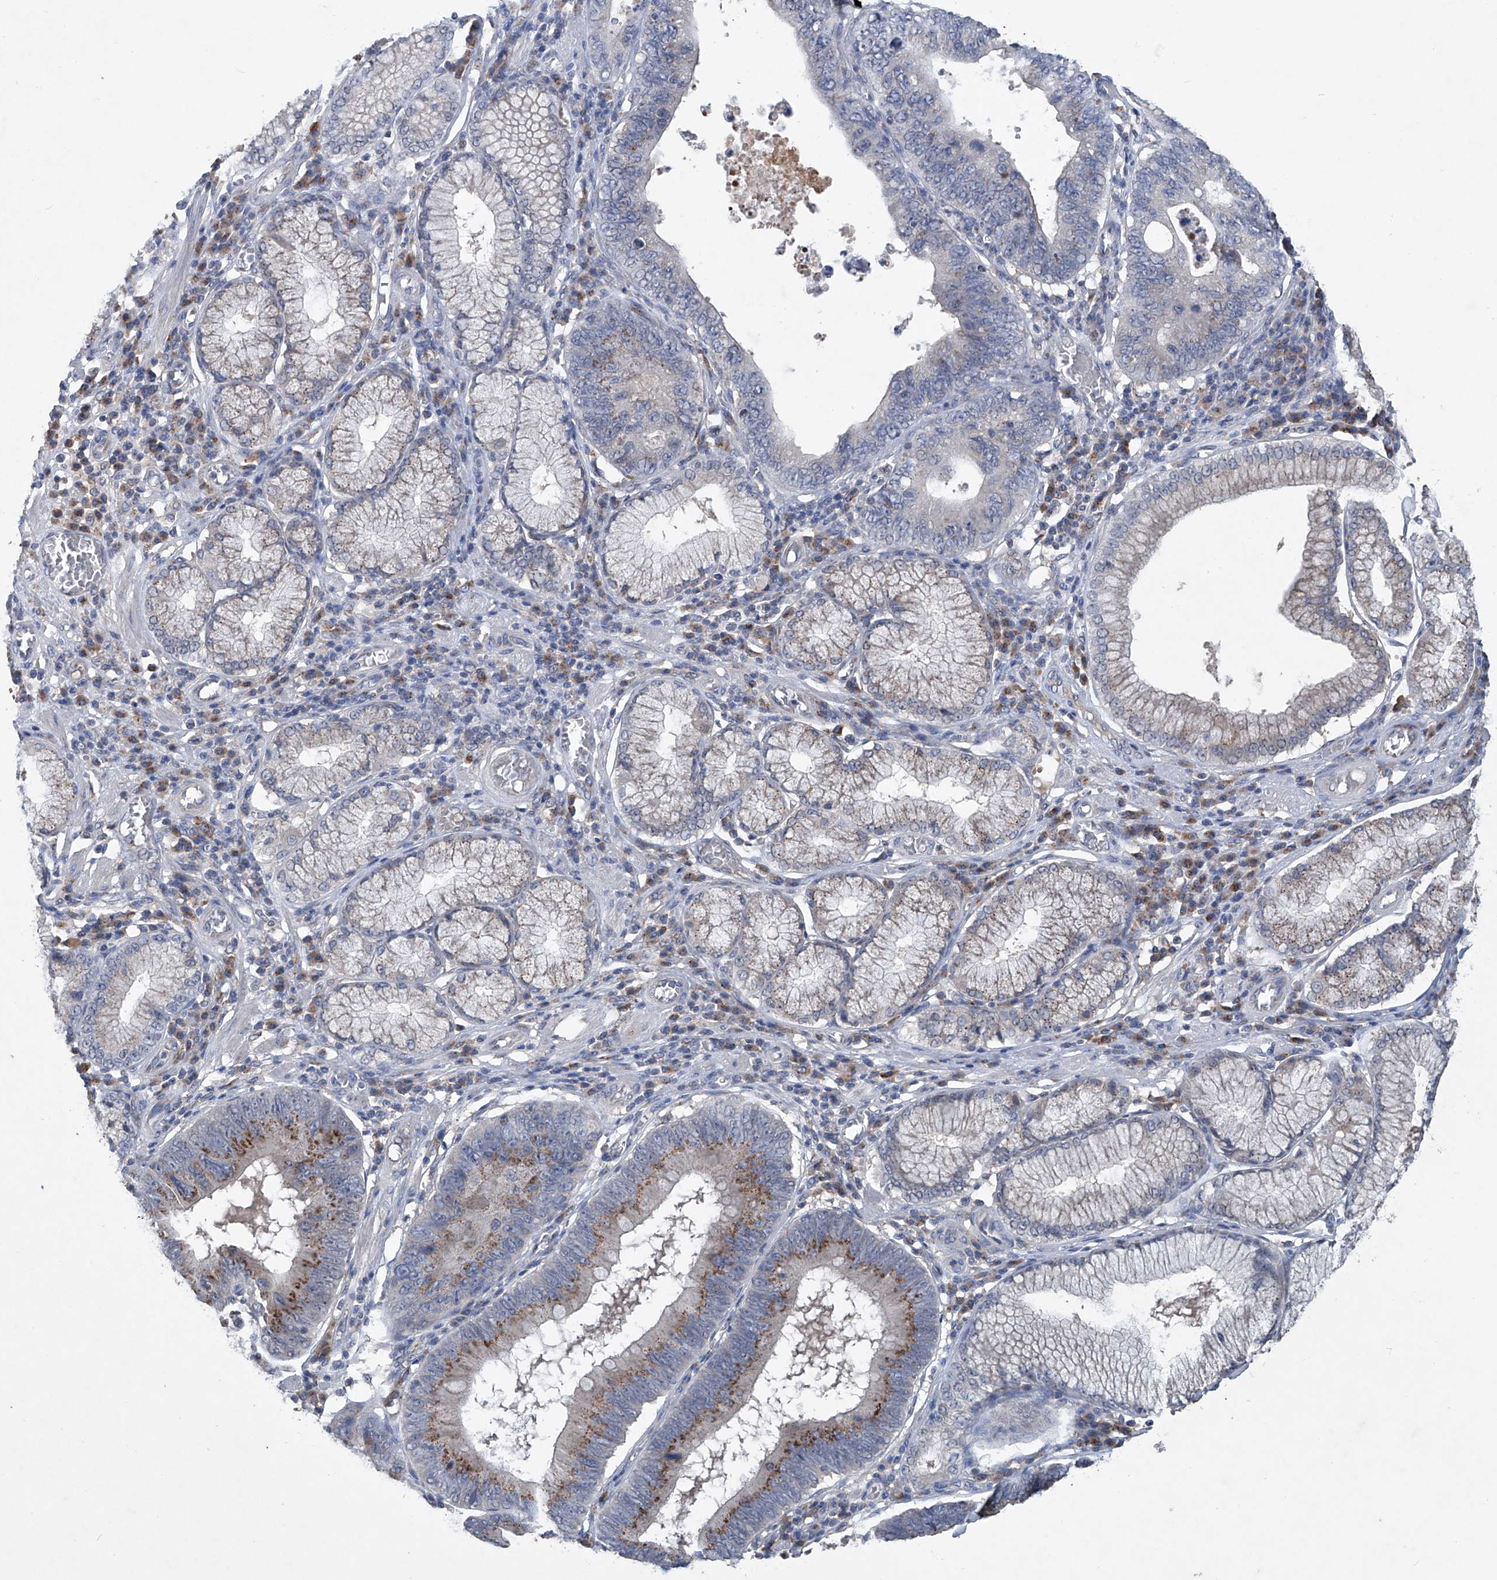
{"staining": {"intensity": "strong", "quantity": "25%-75%", "location": "cytoplasmic/membranous"}, "tissue": "stomach cancer", "cell_type": "Tumor cells", "image_type": "cancer", "snomed": [{"axis": "morphology", "description": "Adenocarcinoma, NOS"}, {"axis": "topography", "description": "Stomach"}], "caption": "High-power microscopy captured an IHC image of stomach cancer (adenocarcinoma), revealing strong cytoplasmic/membranous staining in about 25%-75% of tumor cells. The protein of interest is shown in brown color, while the nuclei are stained blue.", "gene": "PCSK5", "patient": {"sex": "male", "age": 59}}